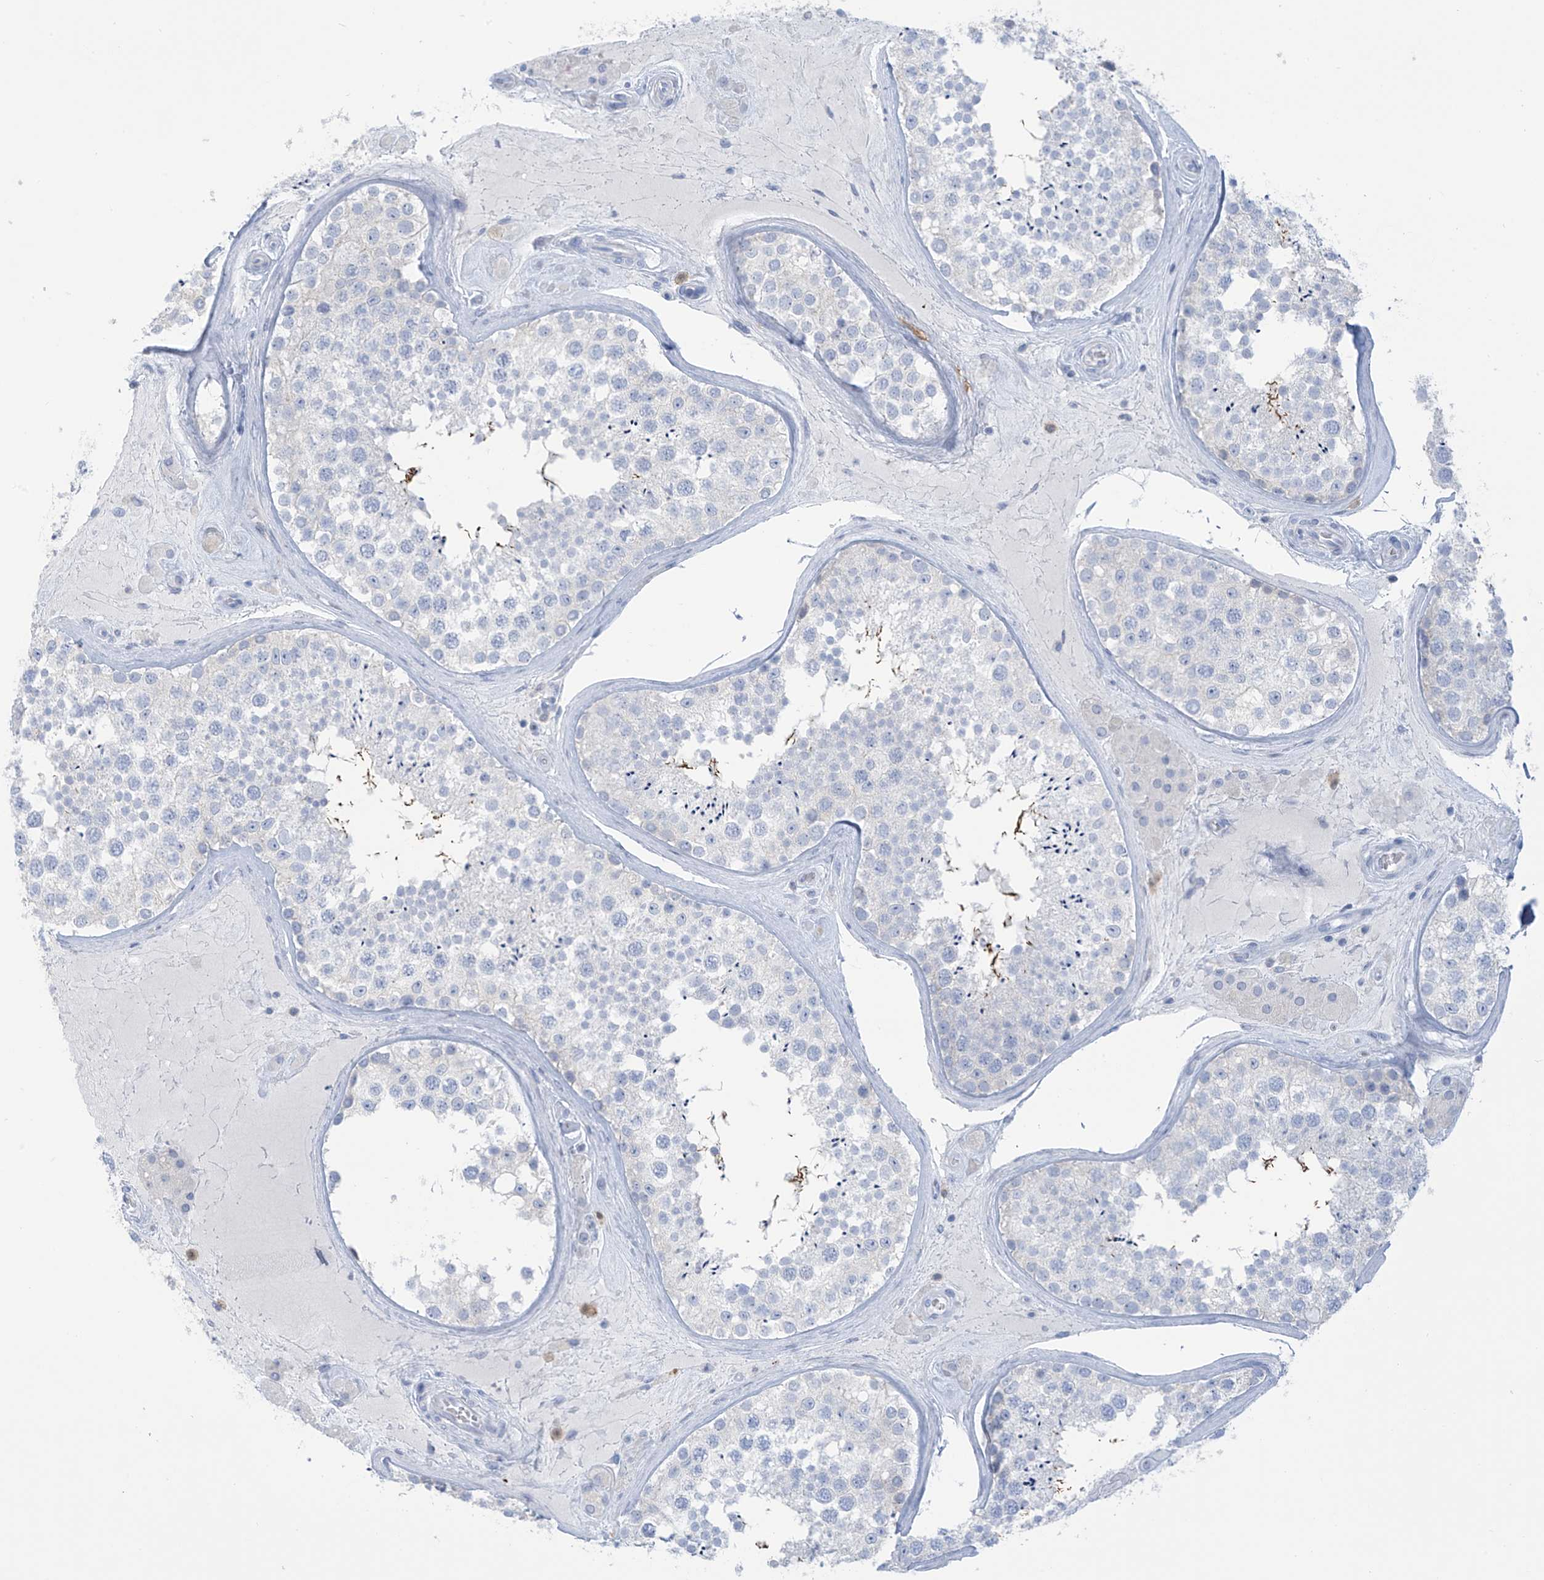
{"staining": {"intensity": "negative", "quantity": "none", "location": "none"}, "tissue": "testis", "cell_type": "Cells in seminiferous ducts", "image_type": "normal", "snomed": [{"axis": "morphology", "description": "Normal tissue, NOS"}, {"axis": "topography", "description": "Testis"}], "caption": "Immunohistochemistry of normal human testis reveals no positivity in cells in seminiferous ducts. (IHC, brightfield microscopy, high magnification).", "gene": "TRMT2B", "patient": {"sex": "male", "age": 46}}